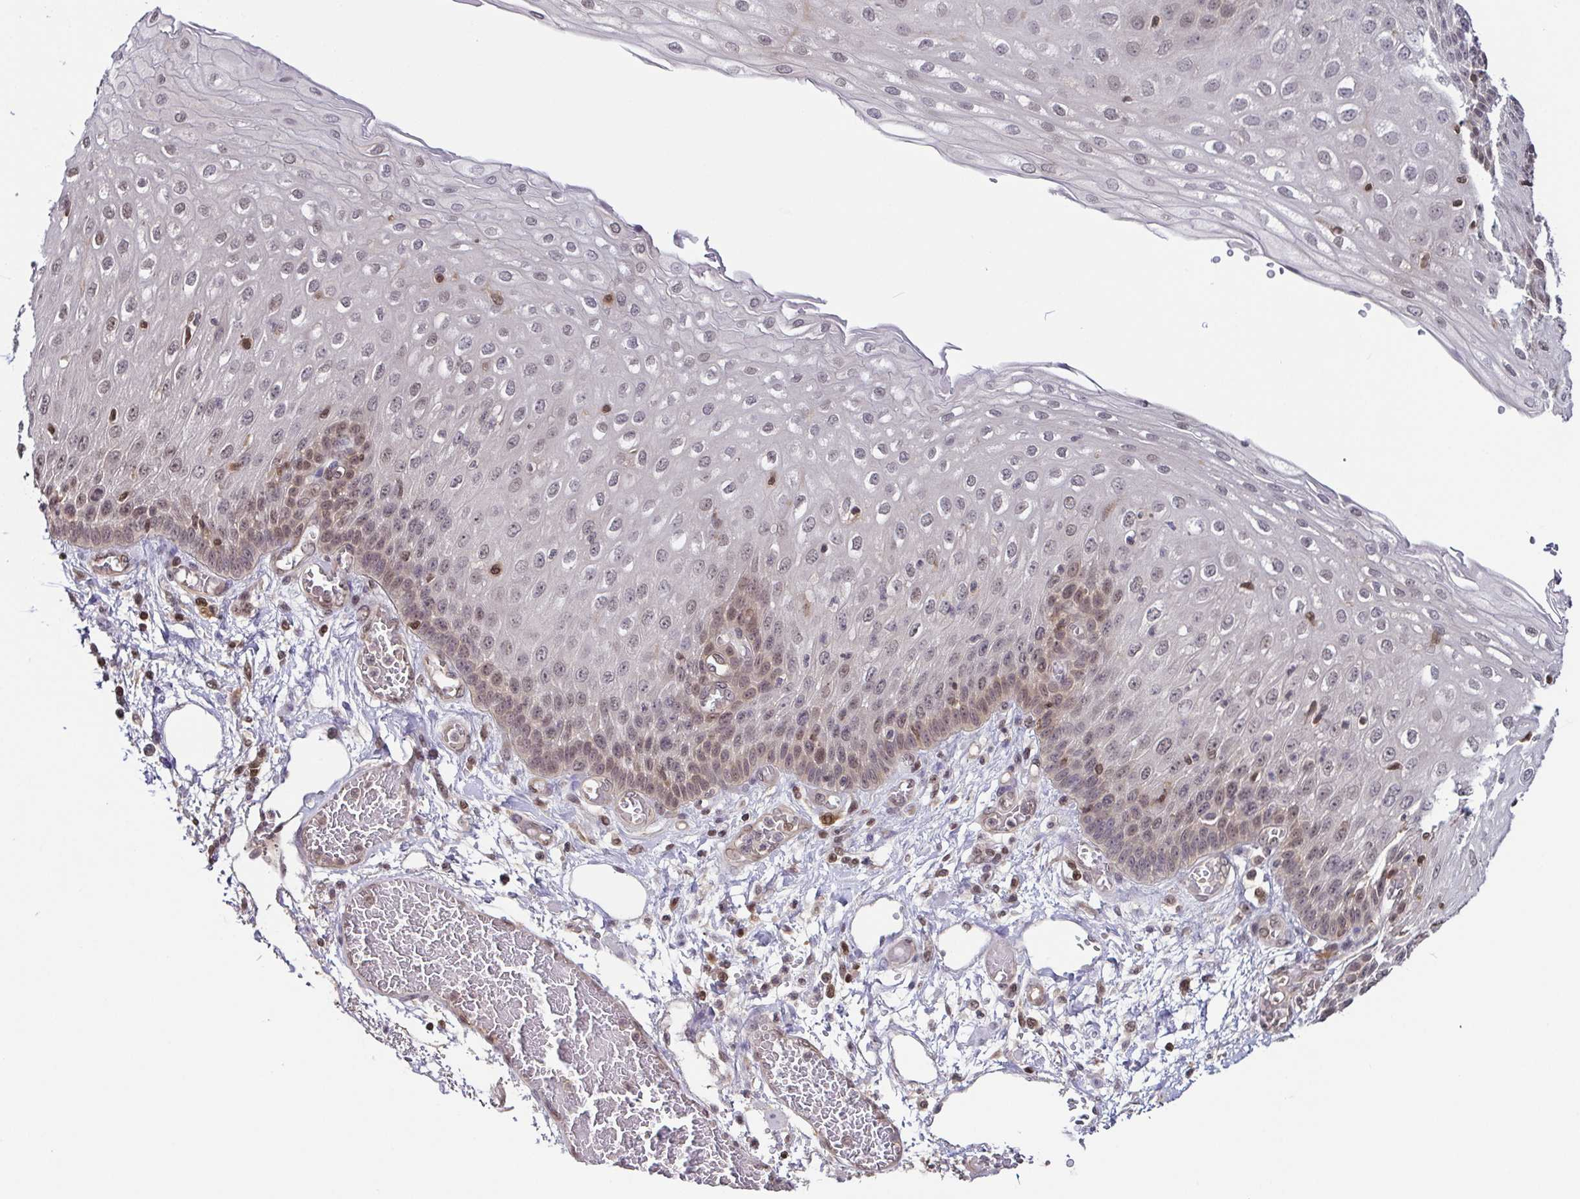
{"staining": {"intensity": "moderate", "quantity": "25%-75%", "location": "cytoplasmic/membranous,nuclear"}, "tissue": "esophagus", "cell_type": "Squamous epithelial cells", "image_type": "normal", "snomed": [{"axis": "morphology", "description": "Normal tissue, NOS"}, {"axis": "morphology", "description": "Adenocarcinoma, NOS"}, {"axis": "topography", "description": "Esophagus"}], "caption": "Immunohistochemical staining of normal esophagus displays medium levels of moderate cytoplasmic/membranous,nuclear expression in approximately 25%-75% of squamous epithelial cells.", "gene": "PSMB9", "patient": {"sex": "male", "age": 81}}